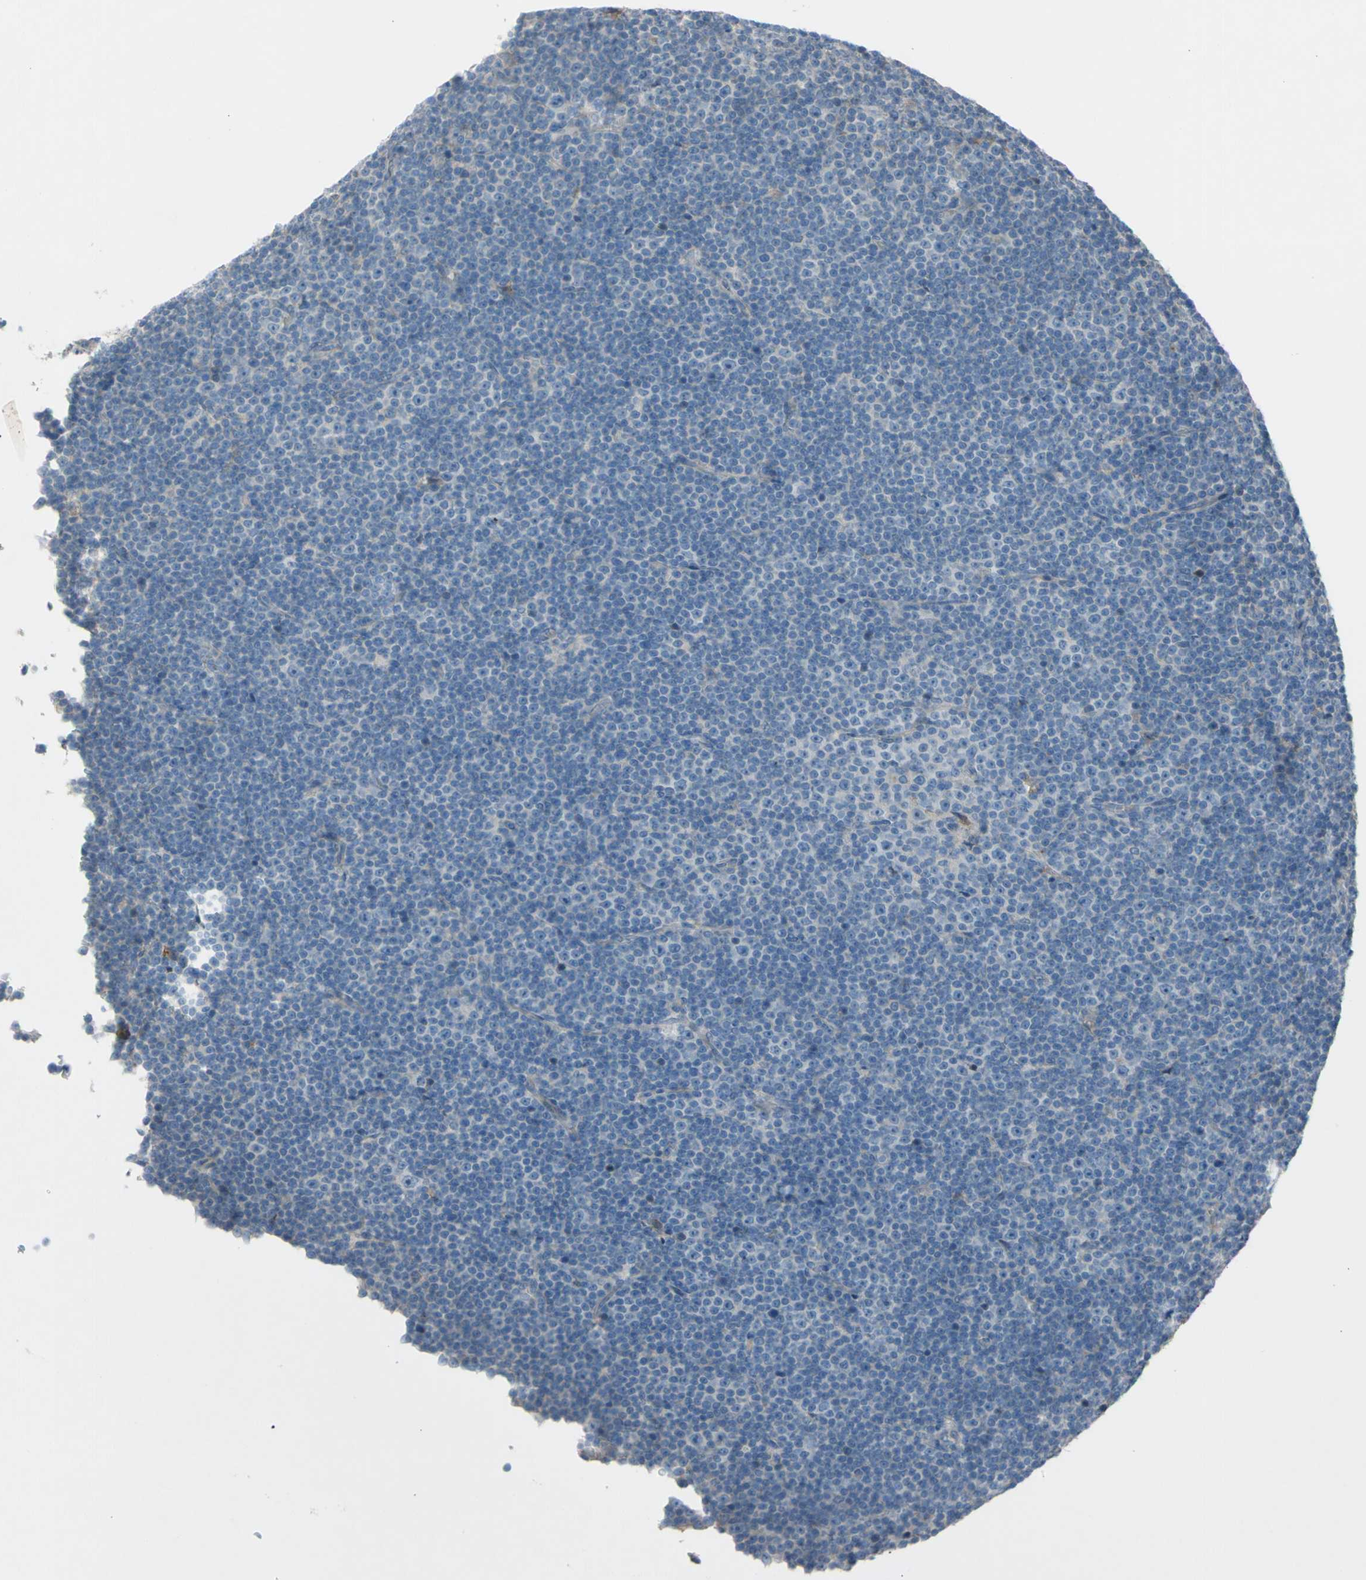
{"staining": {"intensity": "negative", "quantity": "none", "location": "none"}, "tissue": "lymphoma", "cell_type": "Tumor cells", "image_type": "cancer", "snomed": [{"axis": "morphology", "description": "Malignant lymphoma, non-Hodgkin's type, Low grade"}, {"axis": "topography", "description": "Lymph node"}], "caption": "Lymphoma stained for a protein using immunohistochemistry (IHC) reveals no staining tumor cells.", "gene": "ATRN", "patient": {"sex": "female", "age": 67}}